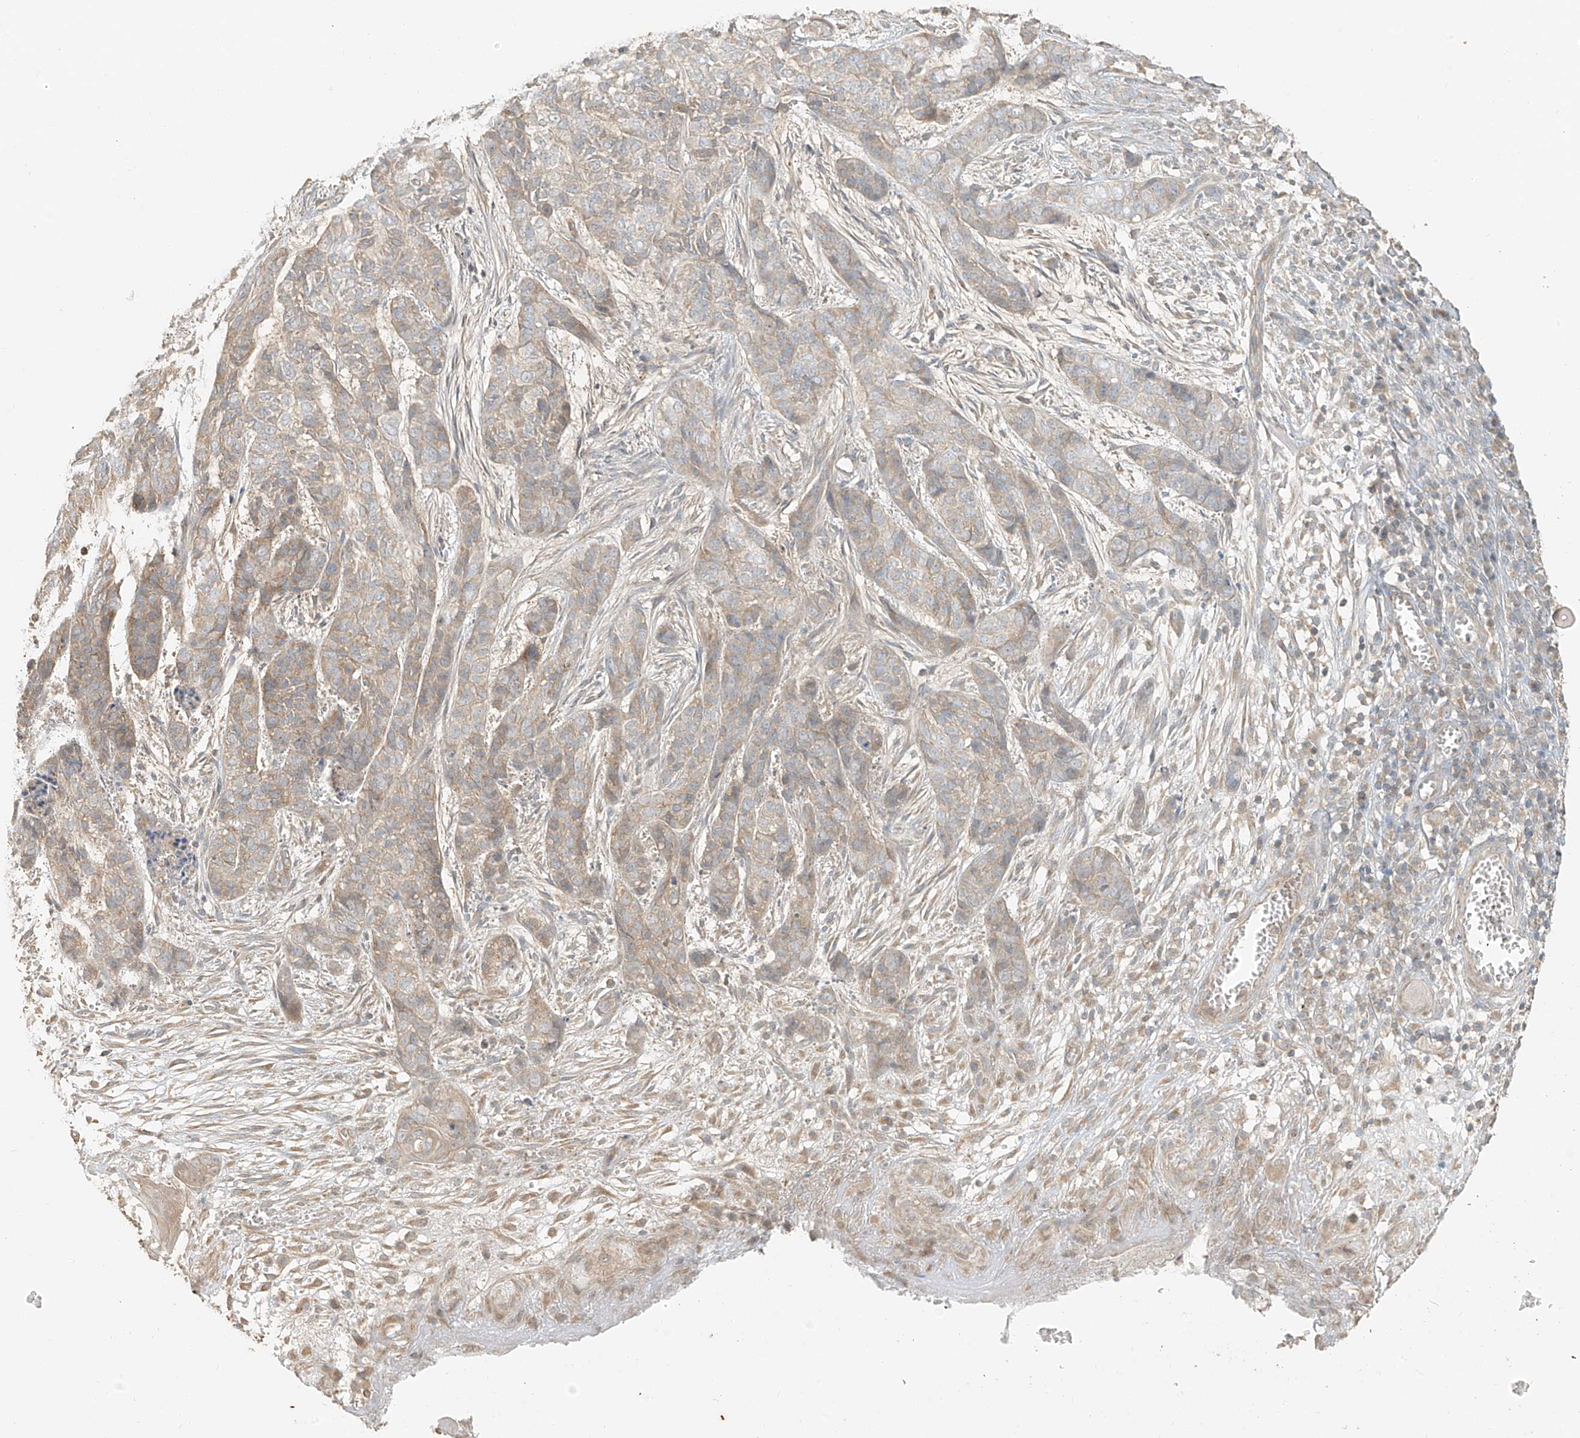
{"staining": {"intensity": "weak", "quantity": ">75%", "location": "cytoplasmic/membranous"}, "tissue": "skin cancer", "cell_type": "Tumor cells", "image_type": "cancer", "snomed": [{"axis": "morphology", "description": "Basal cell carcinoma"}, {"axis": "topography", "description": "Skin"}], "caption": "High-power microscopy captured an immunohistochemistry photomicrograph of skin cancer, revealing weak cytoplasmic/membranous staining in approximately >75% of tumor cells. The staining is performed using DAB brown chromogen to label protein expression. The nuclei are counter-stained blue using hematoxylin.", "gene": "ANKZF1", "patient": {"sex": "female", "age": 64}}